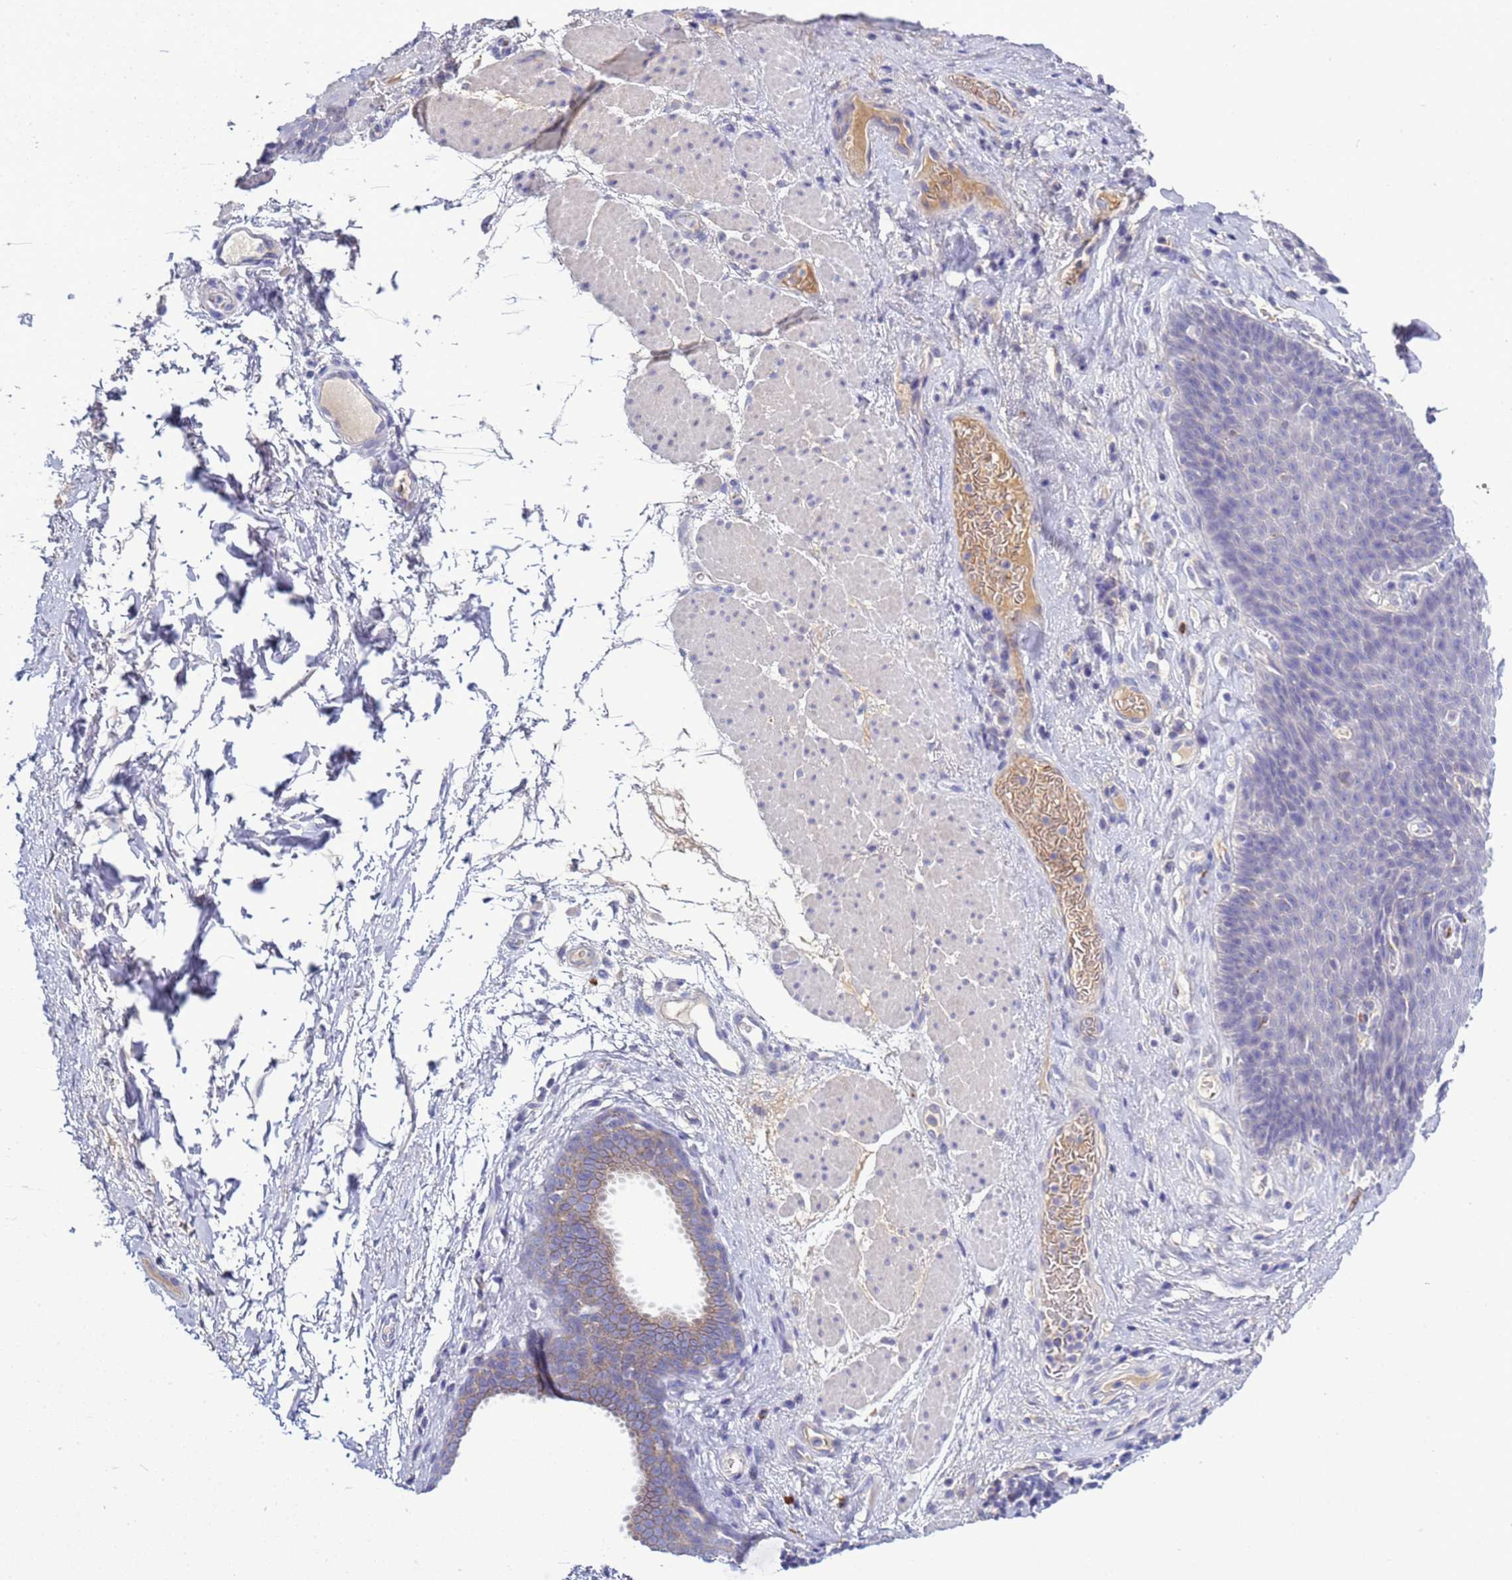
{"staining": {"intensity": "negative", "quantity": "none", "location": "none"}, "tissue": "esophagus", "cell_type": "Squamous epithelial cells", "image_type": "normal", "snomed": [{"axis": "morphology", "description": "Normal tissue, NOS"}, {"axis": "topography", "description": "Esophagus"}], "caption": "Immunohistochemistry (IHC) histopathology image of benign human esophagus stained for a protein (brown), which displays no positivity in squamous epithelial cells.", "gene": "C4orf46", "patient": {"sex": "female", "age": 66}}